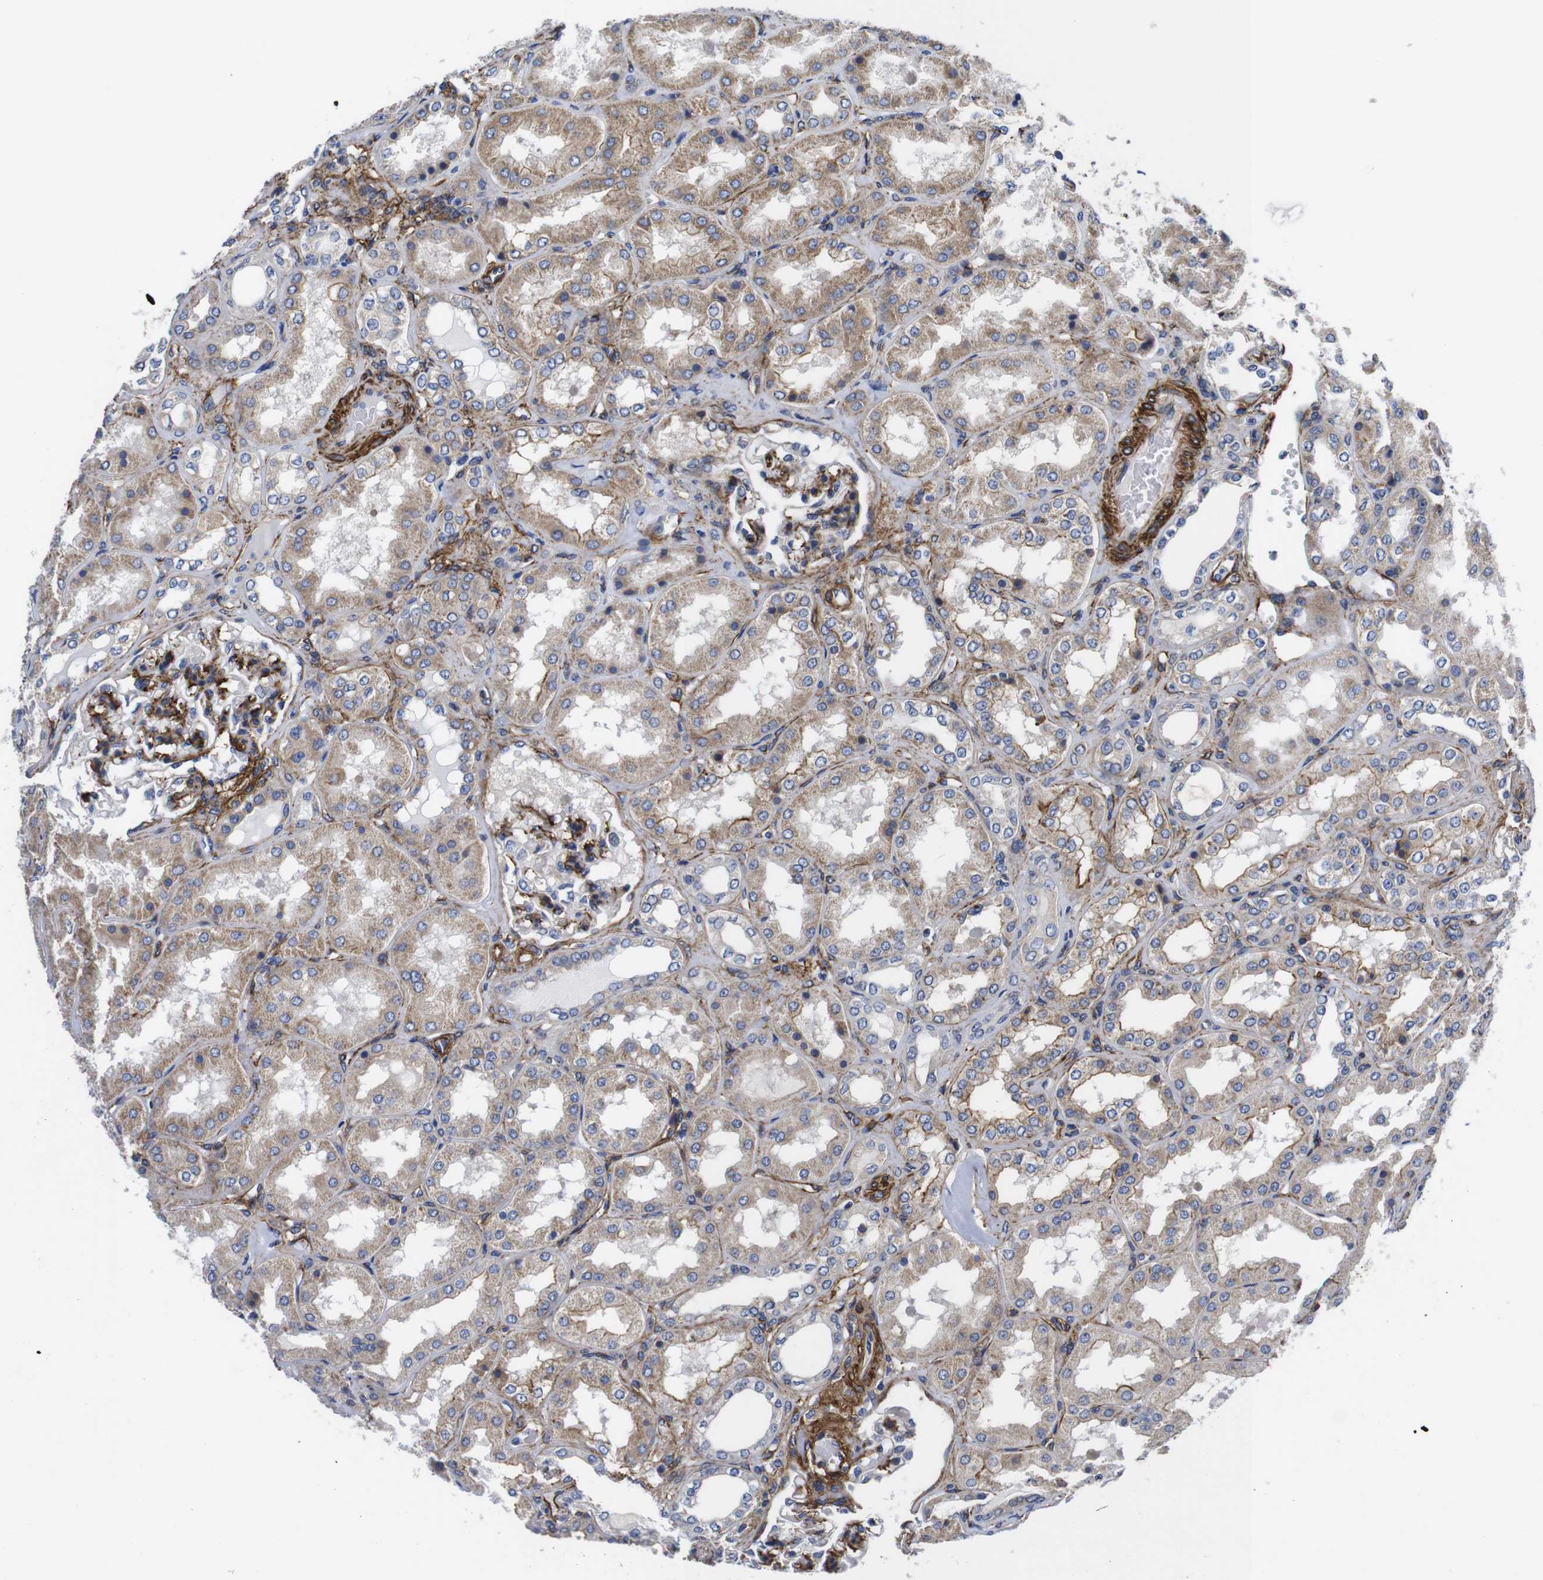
{"staining": {"intensity": "strong", "quantity": "25%-75%", "location": "cytoplasmic/membranous"}, "tissue": "kidney", "cell_type": "Cells in glomeruli", "image_type": "normal", "snomed": [{"axis": "morphology", "description": "Normal tissue, NOS"}, {"axis": "topography", "description": "Kidney"}], "caption": "IHC staining of normal kidney, which displays high levels of strong cytoplasmic/membranous staining in about 25%-75% of cells in glomeruli indicating strong cytoplasmic/membranous protein positivity. The staining was performed using DAB (brown) for protein detection and nuclei were counterstained in hematoxylin (blue).", "gene": "WNT10A", "patient": {"sex": "female", "age": 56}}